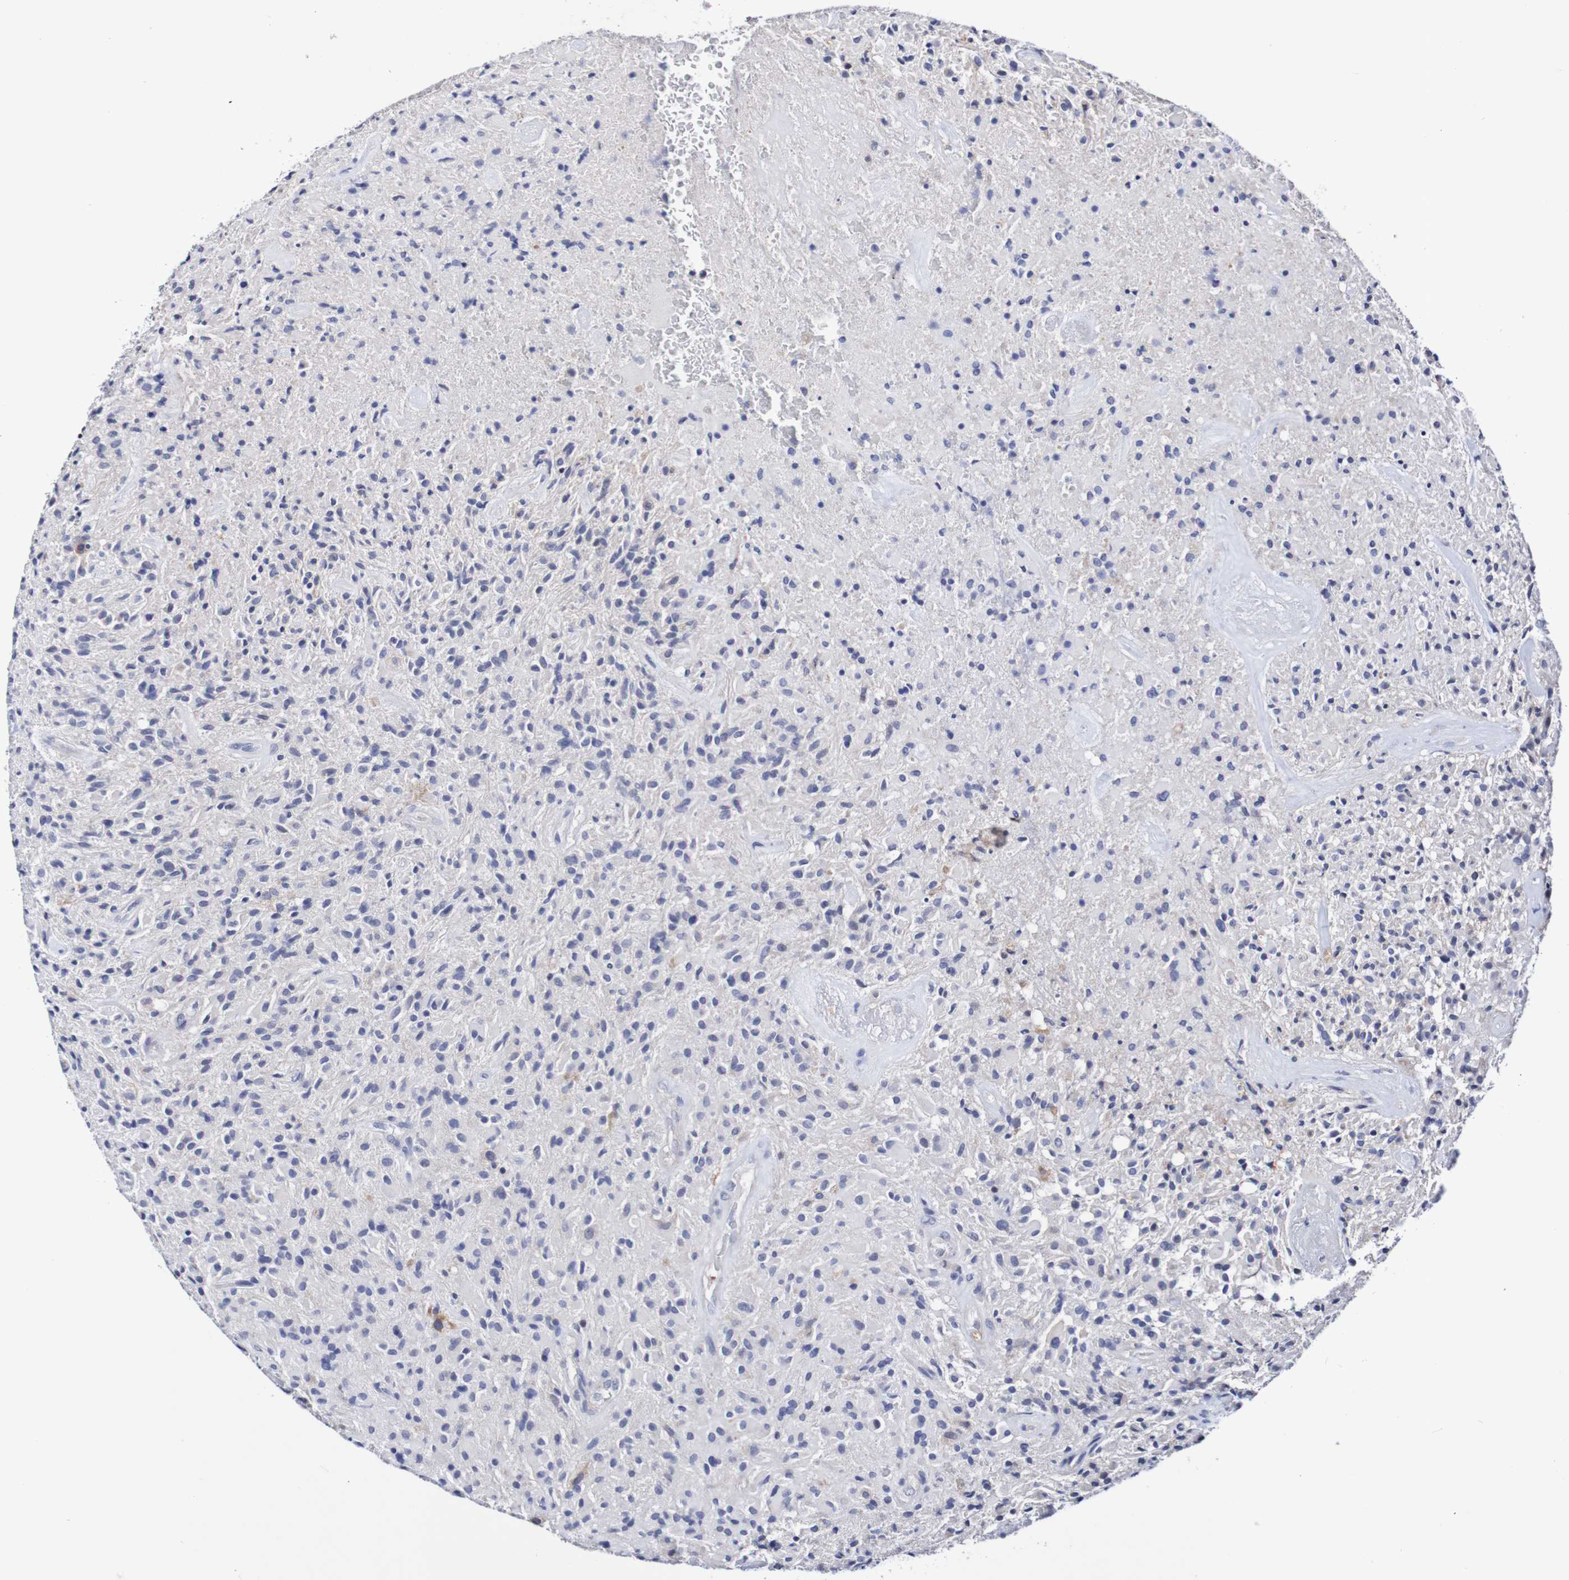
{"staining": {"intensity": "negative", "quantity": "none", "location": "none"}, "tissue": "glioma", "cell_type": "Tumor cells", "image_type": "cancer", "snomed": [{"axis": "morphology", "description": "Glioma, malignant, High grade"}, {"axis": "topography", "description": "Brain"}], "caption": "Immunohistochemistry (IHC) photomicrograph of malignant glioma (high-grade) stained for a protein (brown), which demonstrates no expression in tumor cells.", "gene": "ACVR1C", "patient": {"sex": "male", "age": 71}}